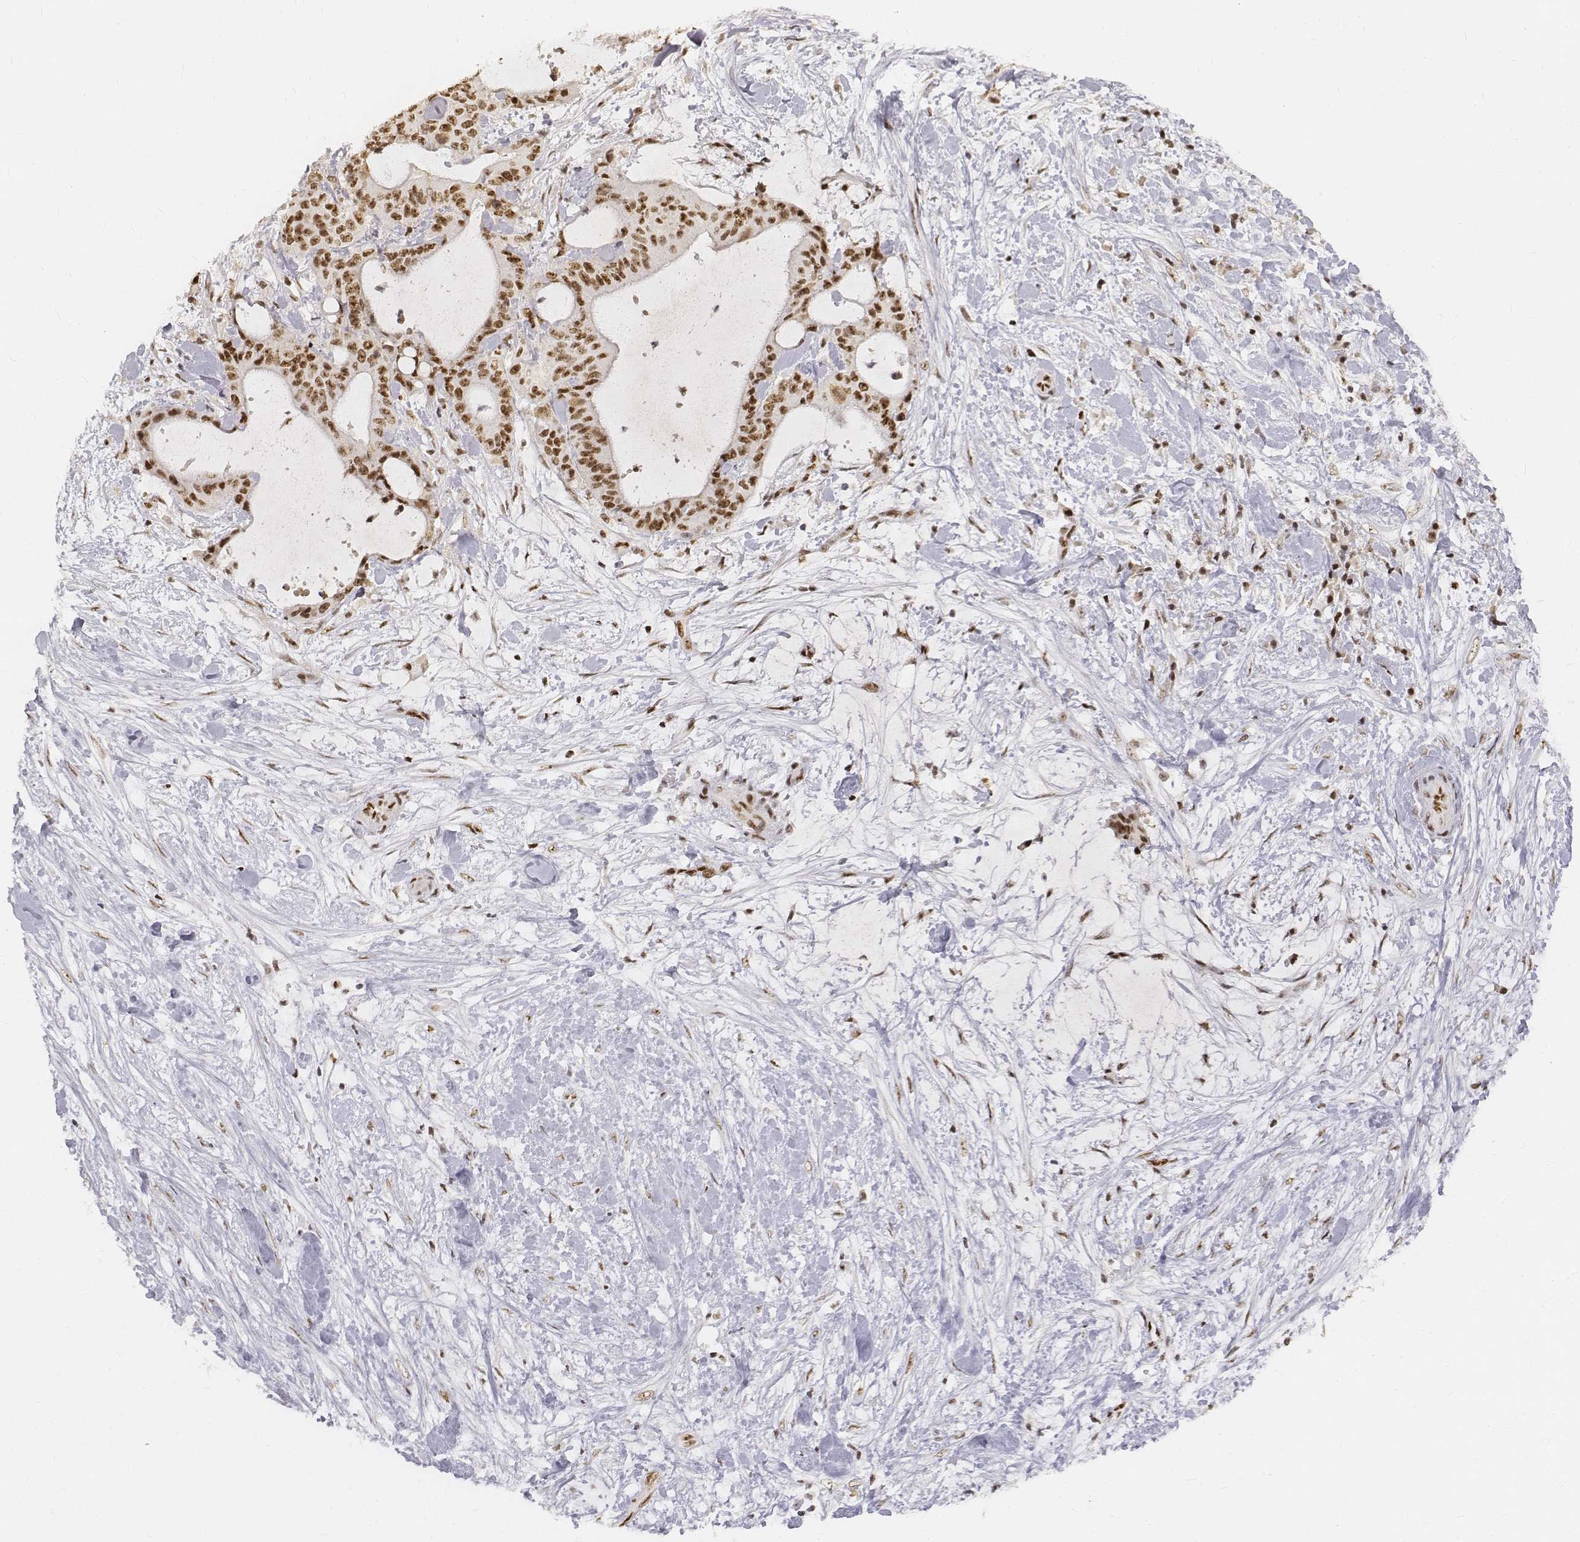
{"staining": {"intensity": "strong", "quantity": ">75%", "location": "nuclear"}, "tissue": "liver cancer", "cell_type": "Tumor cells", "image_type": "cancer", "snomed": [{"axis": "morphology", "description": "Cholangiocarcinoma"}, {"axis": "topography", "description": "Liver"}], "caption": "Liver cancer (cholangiocarcinoma) stained with a protein marker exhibits strong staining in tumor cells.", "gene": "PHF6", "patient": {"sex": "female", "age": 73}}